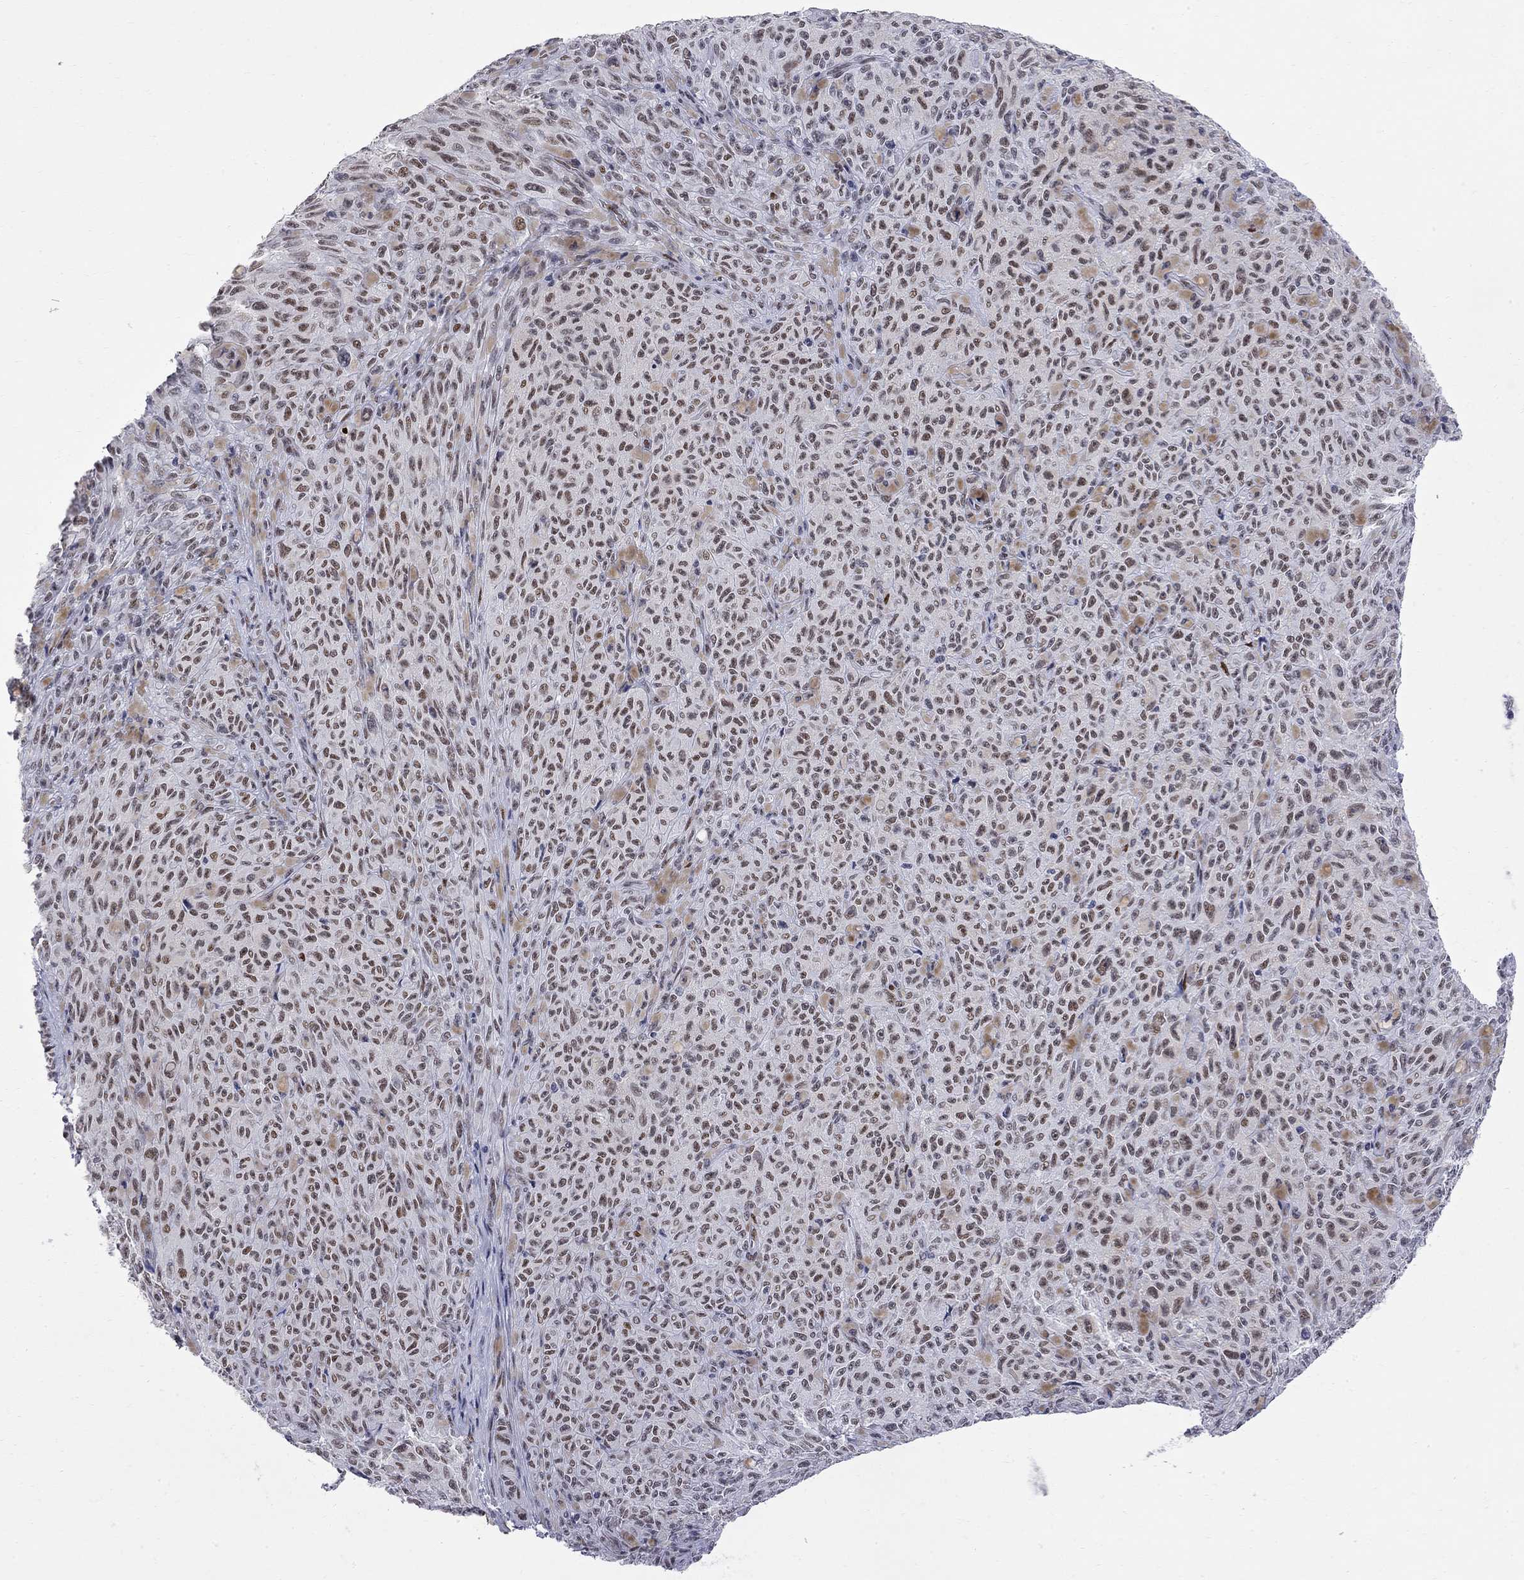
{"staining": {"intensity": "moderate", "quantity": "25%-75%", "location": "nuclear"}, "tissue": "melanoma", "cell_type": "Tumor cells", "image_type": "cancer", "snomed": [{"axis": "morphology", "description": "Malignant melanoma, NOS"}, {"axis": "topography", "description": "Skin"}], "caption": "Immunohistochemistry (IHC) of melanoma displays medium levels of moderate nuclear positivity in approximately 25%-75% of tumor cells.", "gene": "ZBTB47", "patient": {"sex": "female", "age": 82}}